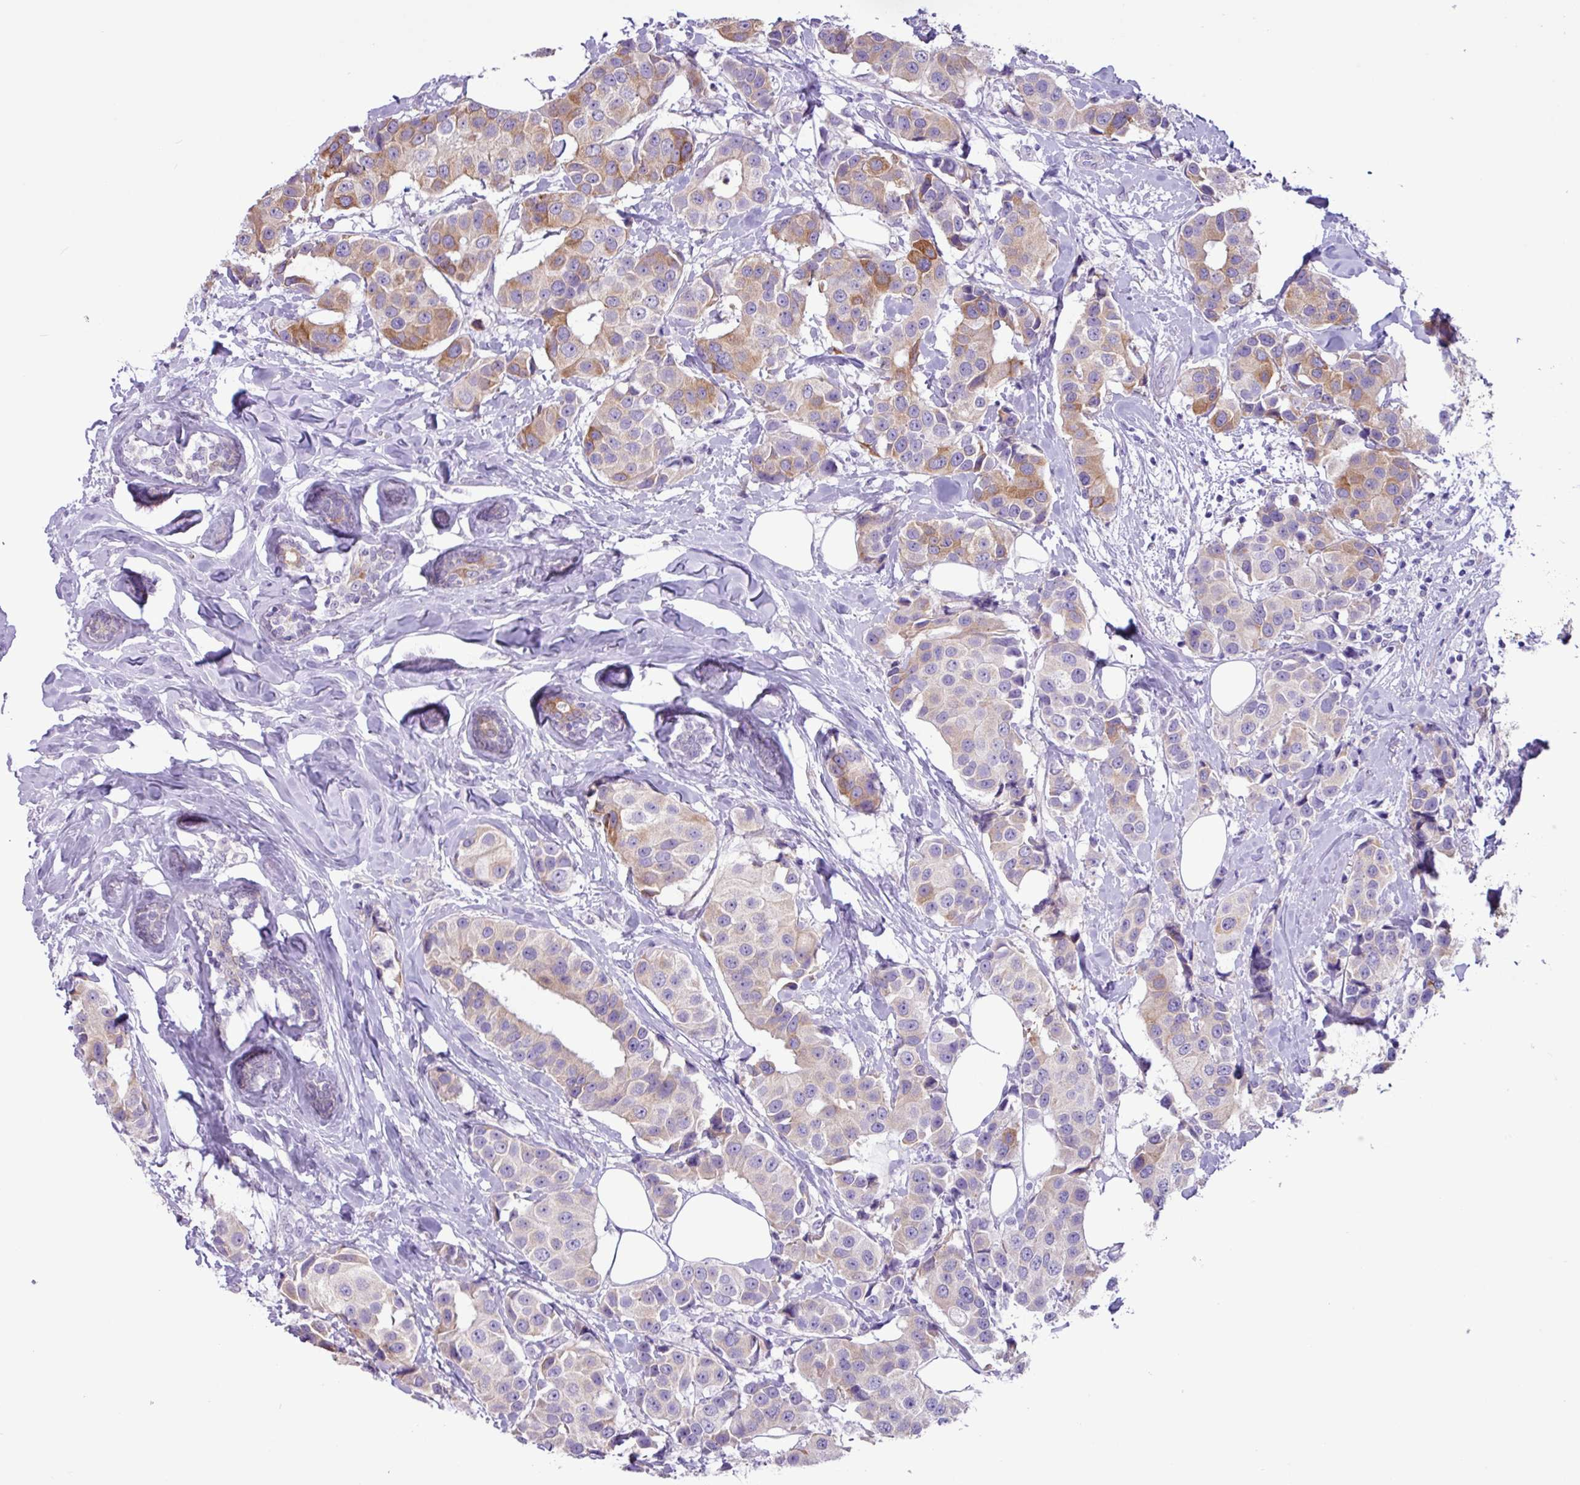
{"staining": {"intensity": "moderate", "quantity": "25%-75%", "location": "cytoplasmic/membranous"}, "tissue": "breast cancer", "cell_type": "Tumor cells", "image_type": "cancer", "snomed": [{"axis": "morphology", "description": "Normal tissue, NOS"}, {"axis": "morphology", "description": "Duct carcinoma"}, {"axis": "topography", "description": "Breast"}], "caption": "An immunohistochemistry (IHC) image of neoplastic tissue is shown. Protein staining in brown shows moderate cytoplasmic/membranous positivity in intraductal carcinoma (breast) within tumor cells. The staining was performed using DAB (3,3'-diaminobenzidine) to visualize the protein expression in brown, while the nuclei were stained in blue with hematoxylin (Magnification: 20x).", "gene": "SLC38A1", "patient": {"sex": "female", "age": 39}}